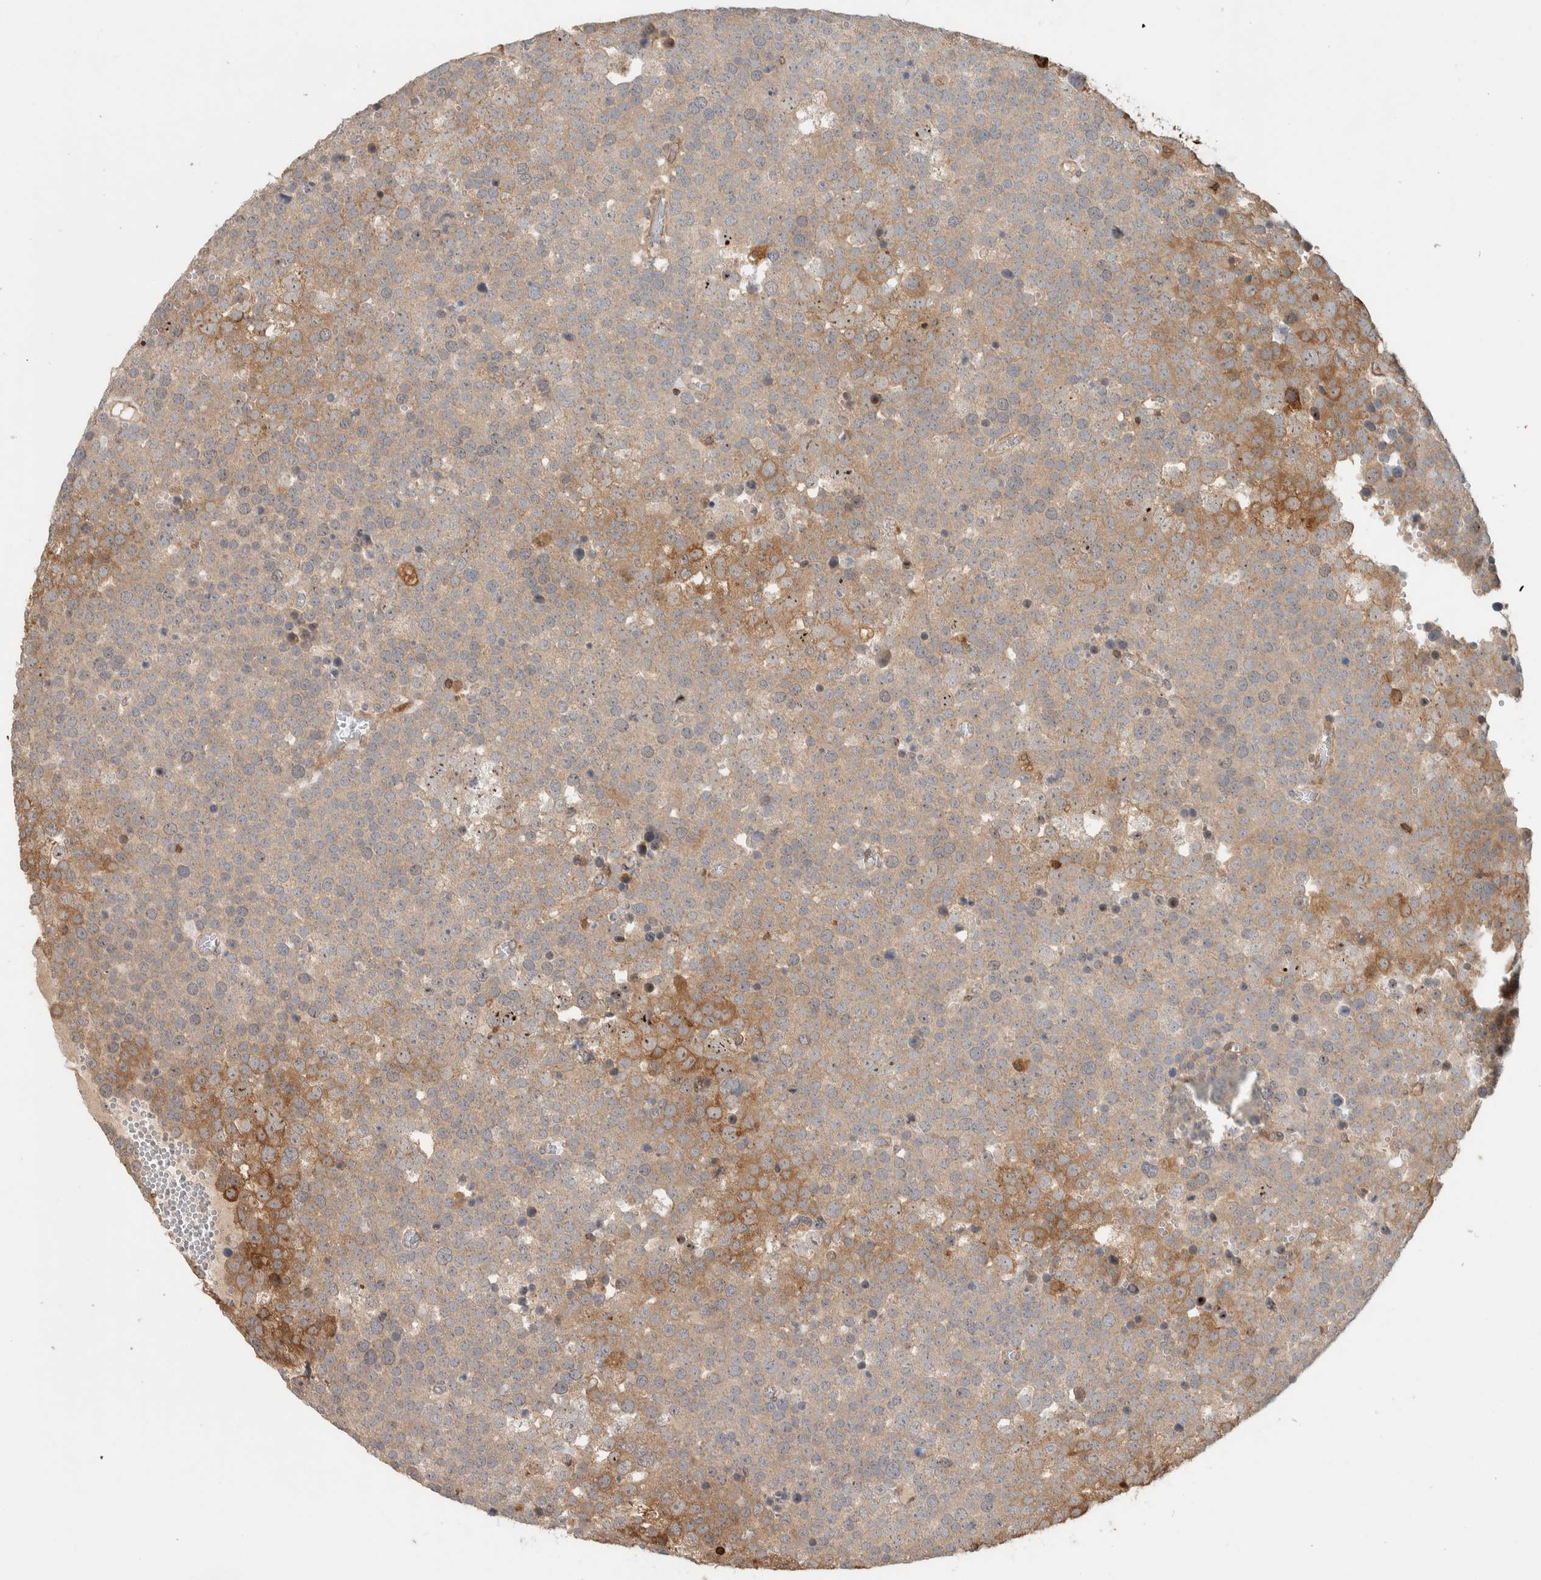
{"staining": {"intensity": "moderate", "quantity": "25%-75%", "location": "cytoplasmic/membranous"}, "tissue": "testis cancer", "cell_type": "Tumor cells", "image_type": "cancer", "snomed": [{"axis": "morphology", "description": "Seminoma, NOS"}, {"axis": "topography", "description": "Testis"}], "caption": "Brown immunohistochemical staining in testis cancer (seminoma) displays moderate cytoplasmic/membranous positivity in about 25%-75% of tumor cells.", "gene": "CNTROB", "patient": {"sex": "male", "age": 71}}